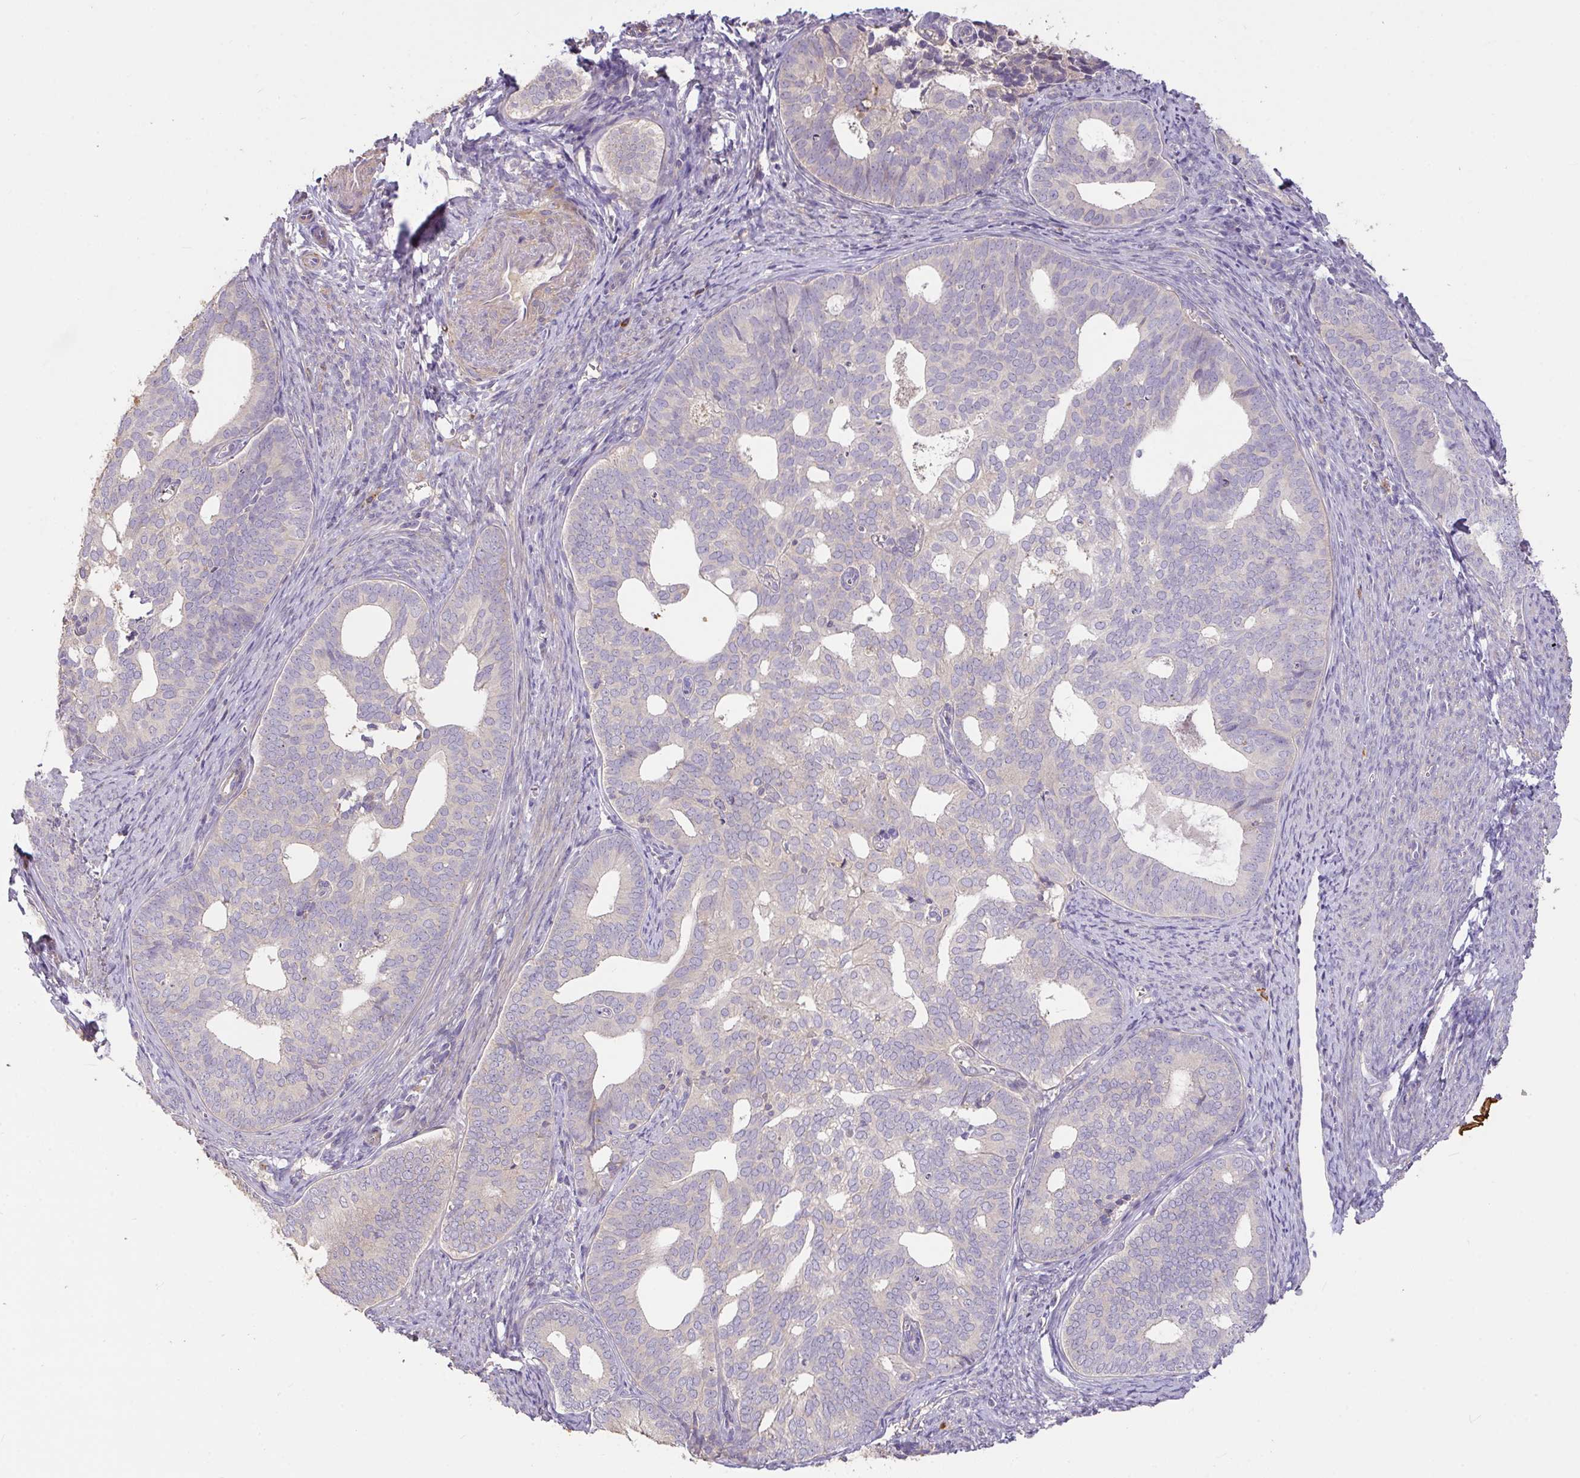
{"staining": {"intensity": "negative", "quantity": "none", "location": "none"}, "tissue": "endometrial cancer", "cell_type": "Tumor cells", "image_type": "cancer", "snomed": [{"axis": "morphology", "description": "Adenocarcinoma, NOS"}, {"axis": "topography", "description": "Endometrium"}], "caption": "Histopathology image shows no significant protein expression in tumor cells of endometrial cancer.", "gene": "FCER1A", "patient": {"sex": "female", "age": 75}}